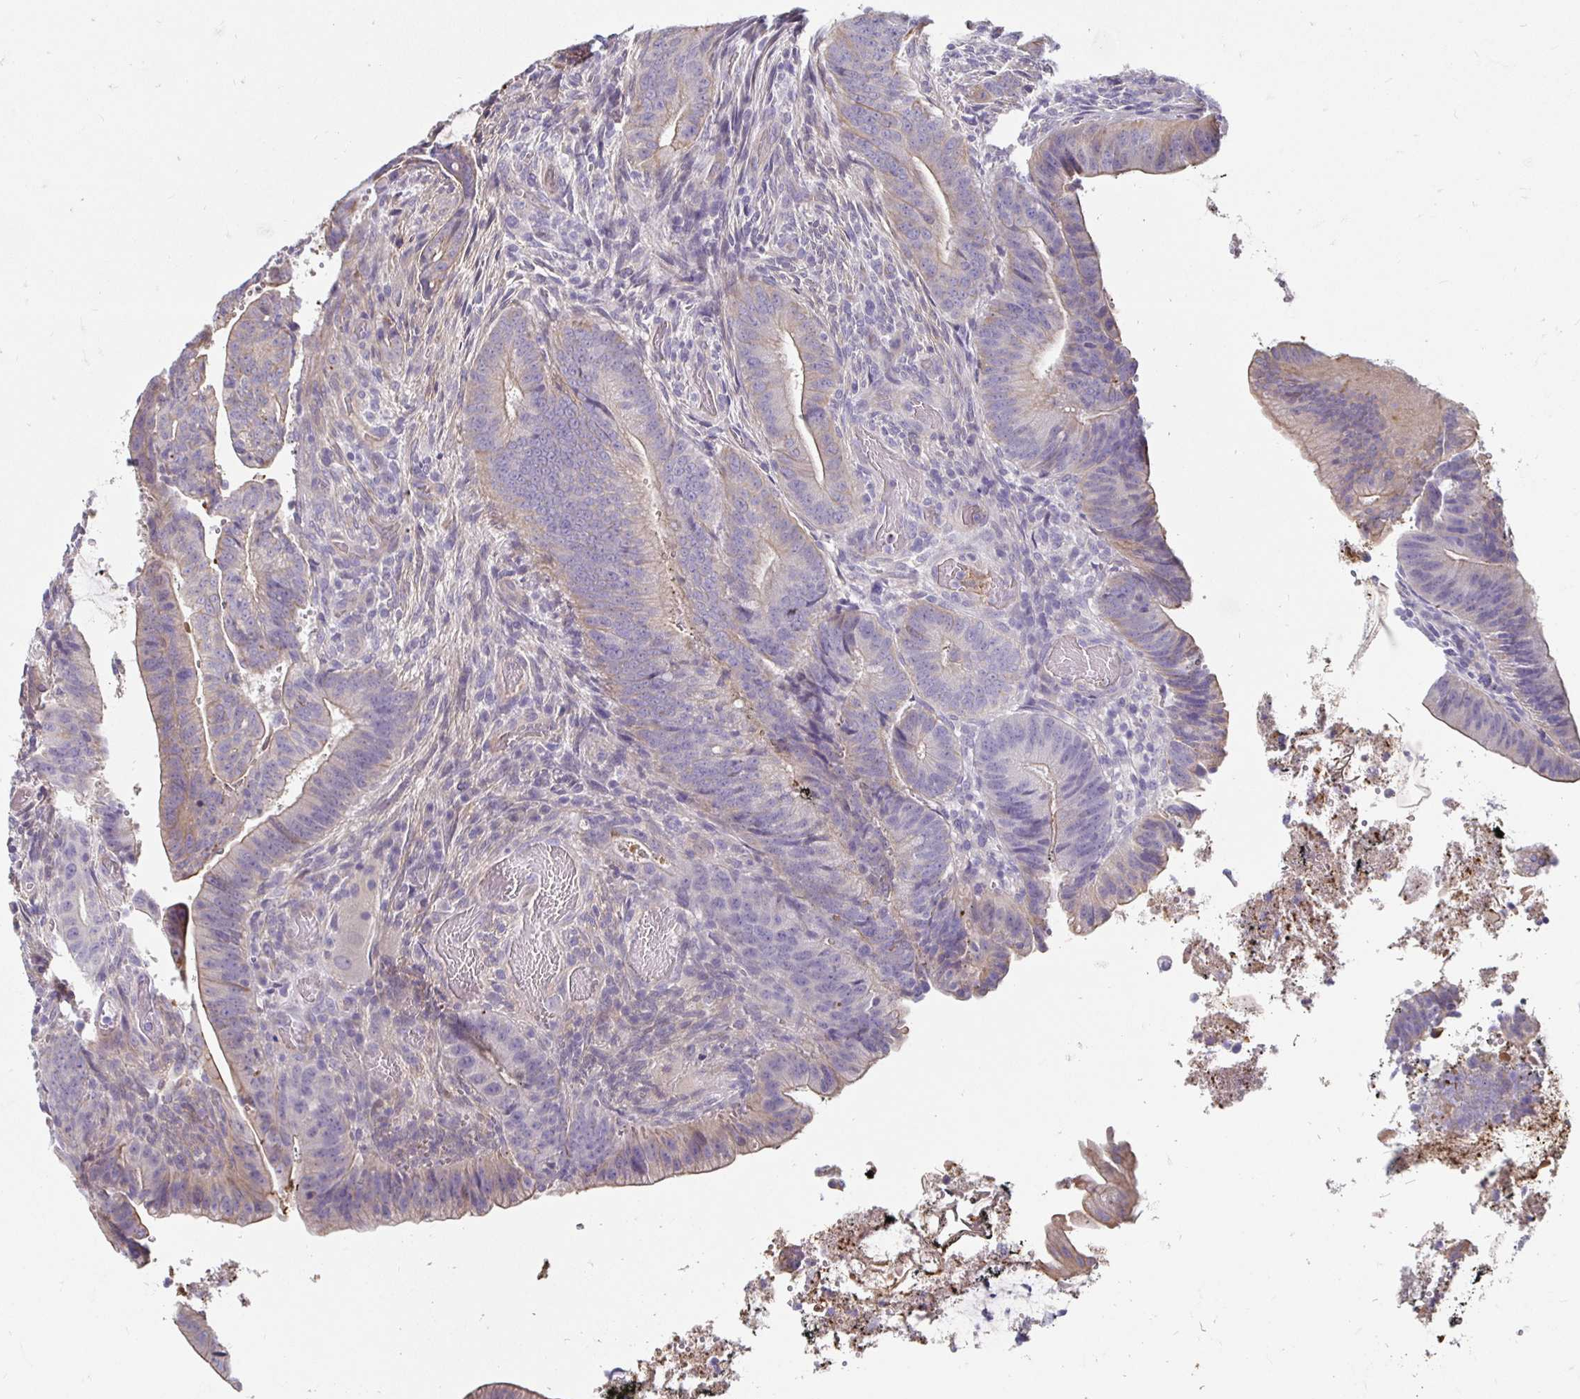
{"staining": {"intensity": "weak", "quantity": "25%-75%", "location": "cytoplasmic/membranous"}, "tissue": "colorectal cancer", "cell_type": "Tumor cells", "image_type": "cancer", "snomed": [{"axis": "morphology", "description": "Adenocarcinoma, NOS"}, {"axis": "topography", "description": "Colon"}], "caption": "Protein staining of colorectal adenocarcinoma tissue shows weak cytoplasmic/membranous expression in approximately 25%-75% of tumor cells.", "gene": "AKAP6", "patient": {"sex": "female", "age": 43}}